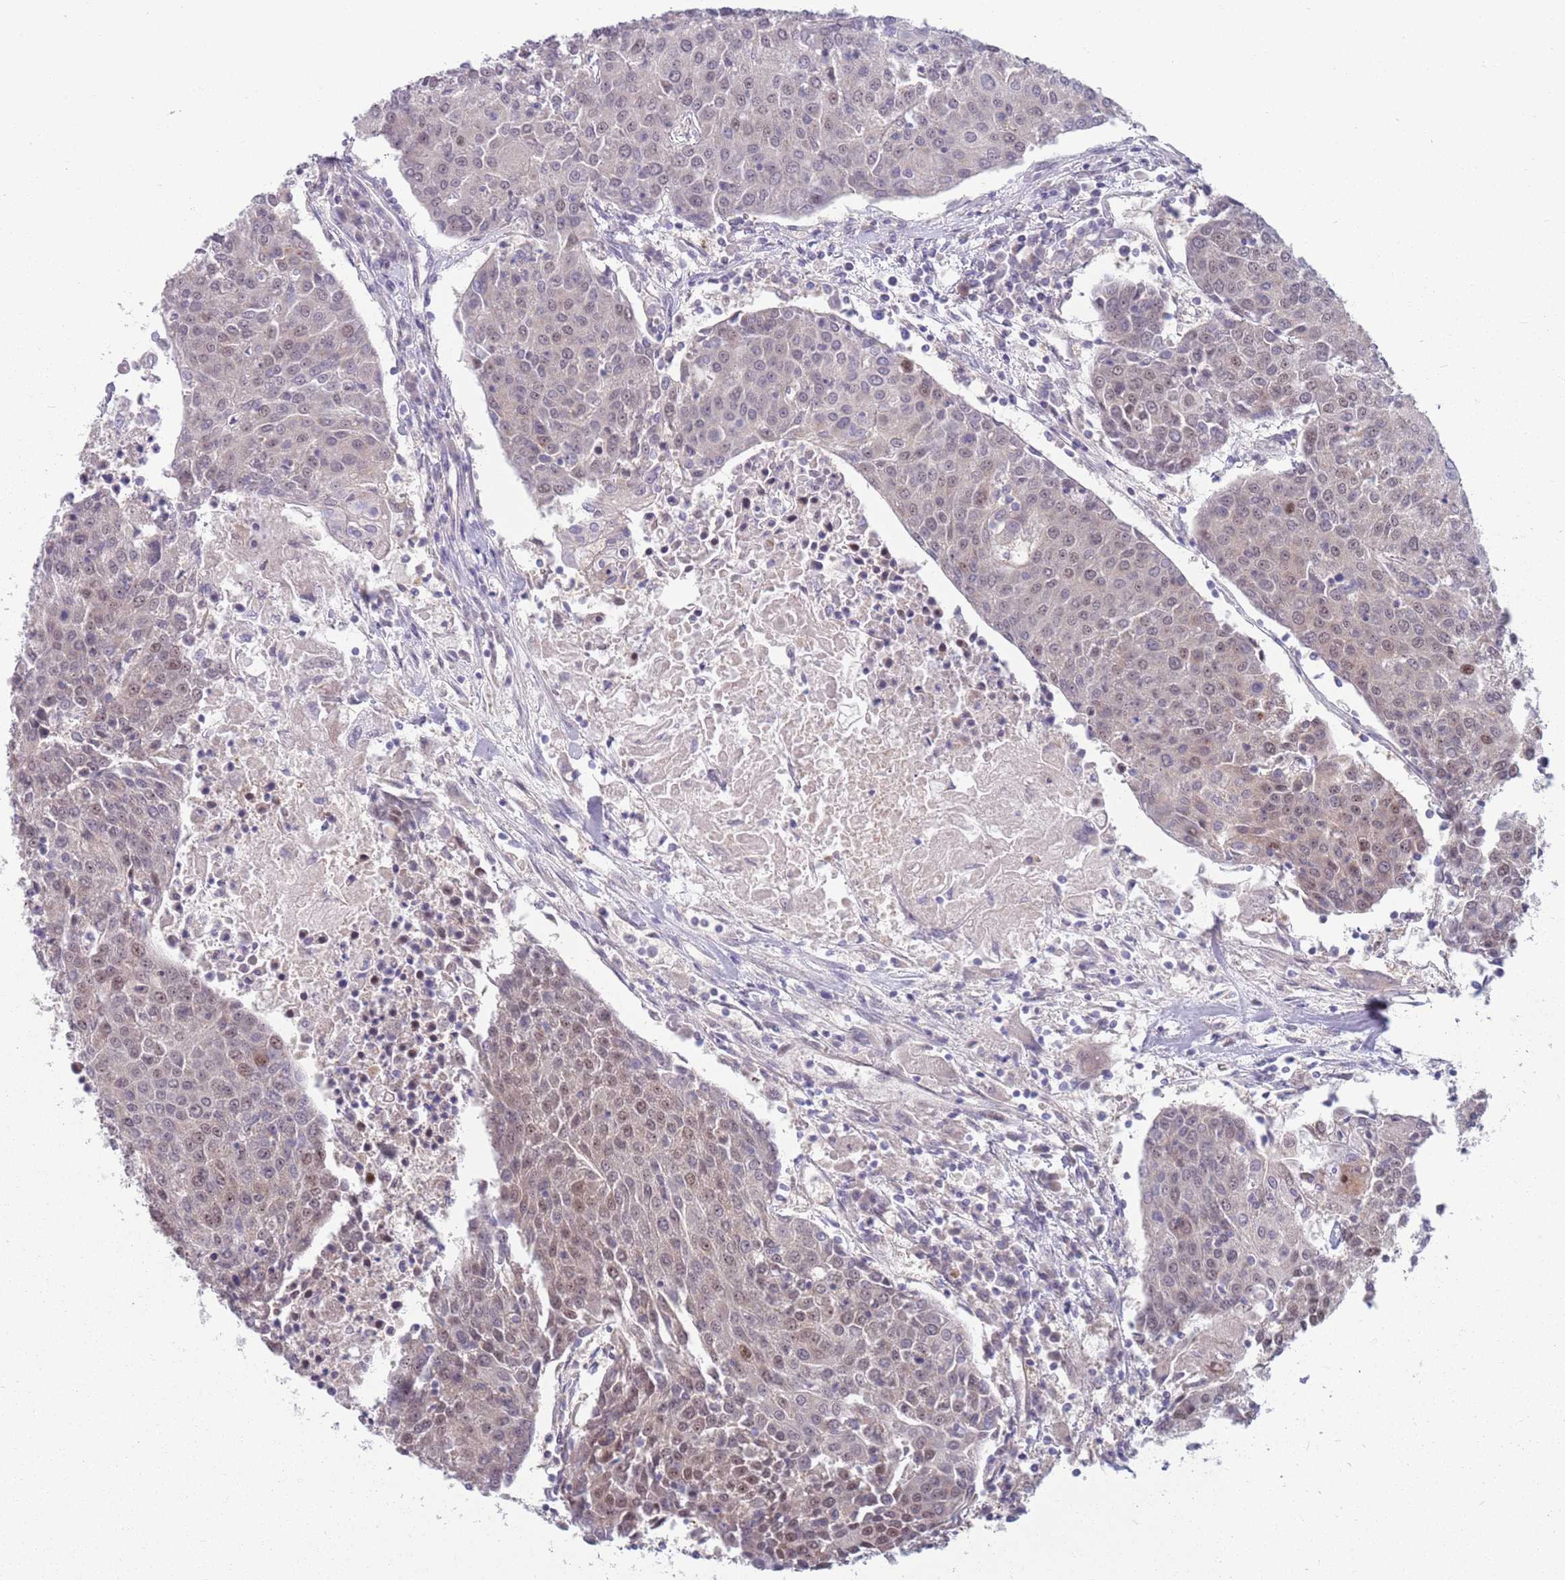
{"staining": {"intensity": "moderate", "quantity": "<25%", "location": "nuclear"}, "tissue": "urothelial cancer", "cell_type": "Tumor cells", "image_type": "cancer", "snomed": [{"axis": "morphology", "description": "Urothelial carcinoma, High grade"}, {"axis": "topography", "description": "Urinary bladder"}], "caption": "Immunohistochemistry (DAB (3,3'-diaminobenzidine)) staining of human urothelial carcinoma (high-grade) shows moderate nuclear protein staining in approximately <25% of tumor cells.", "gene": "CLNS1A", "patient": {"sex": "female", "age": 85}}